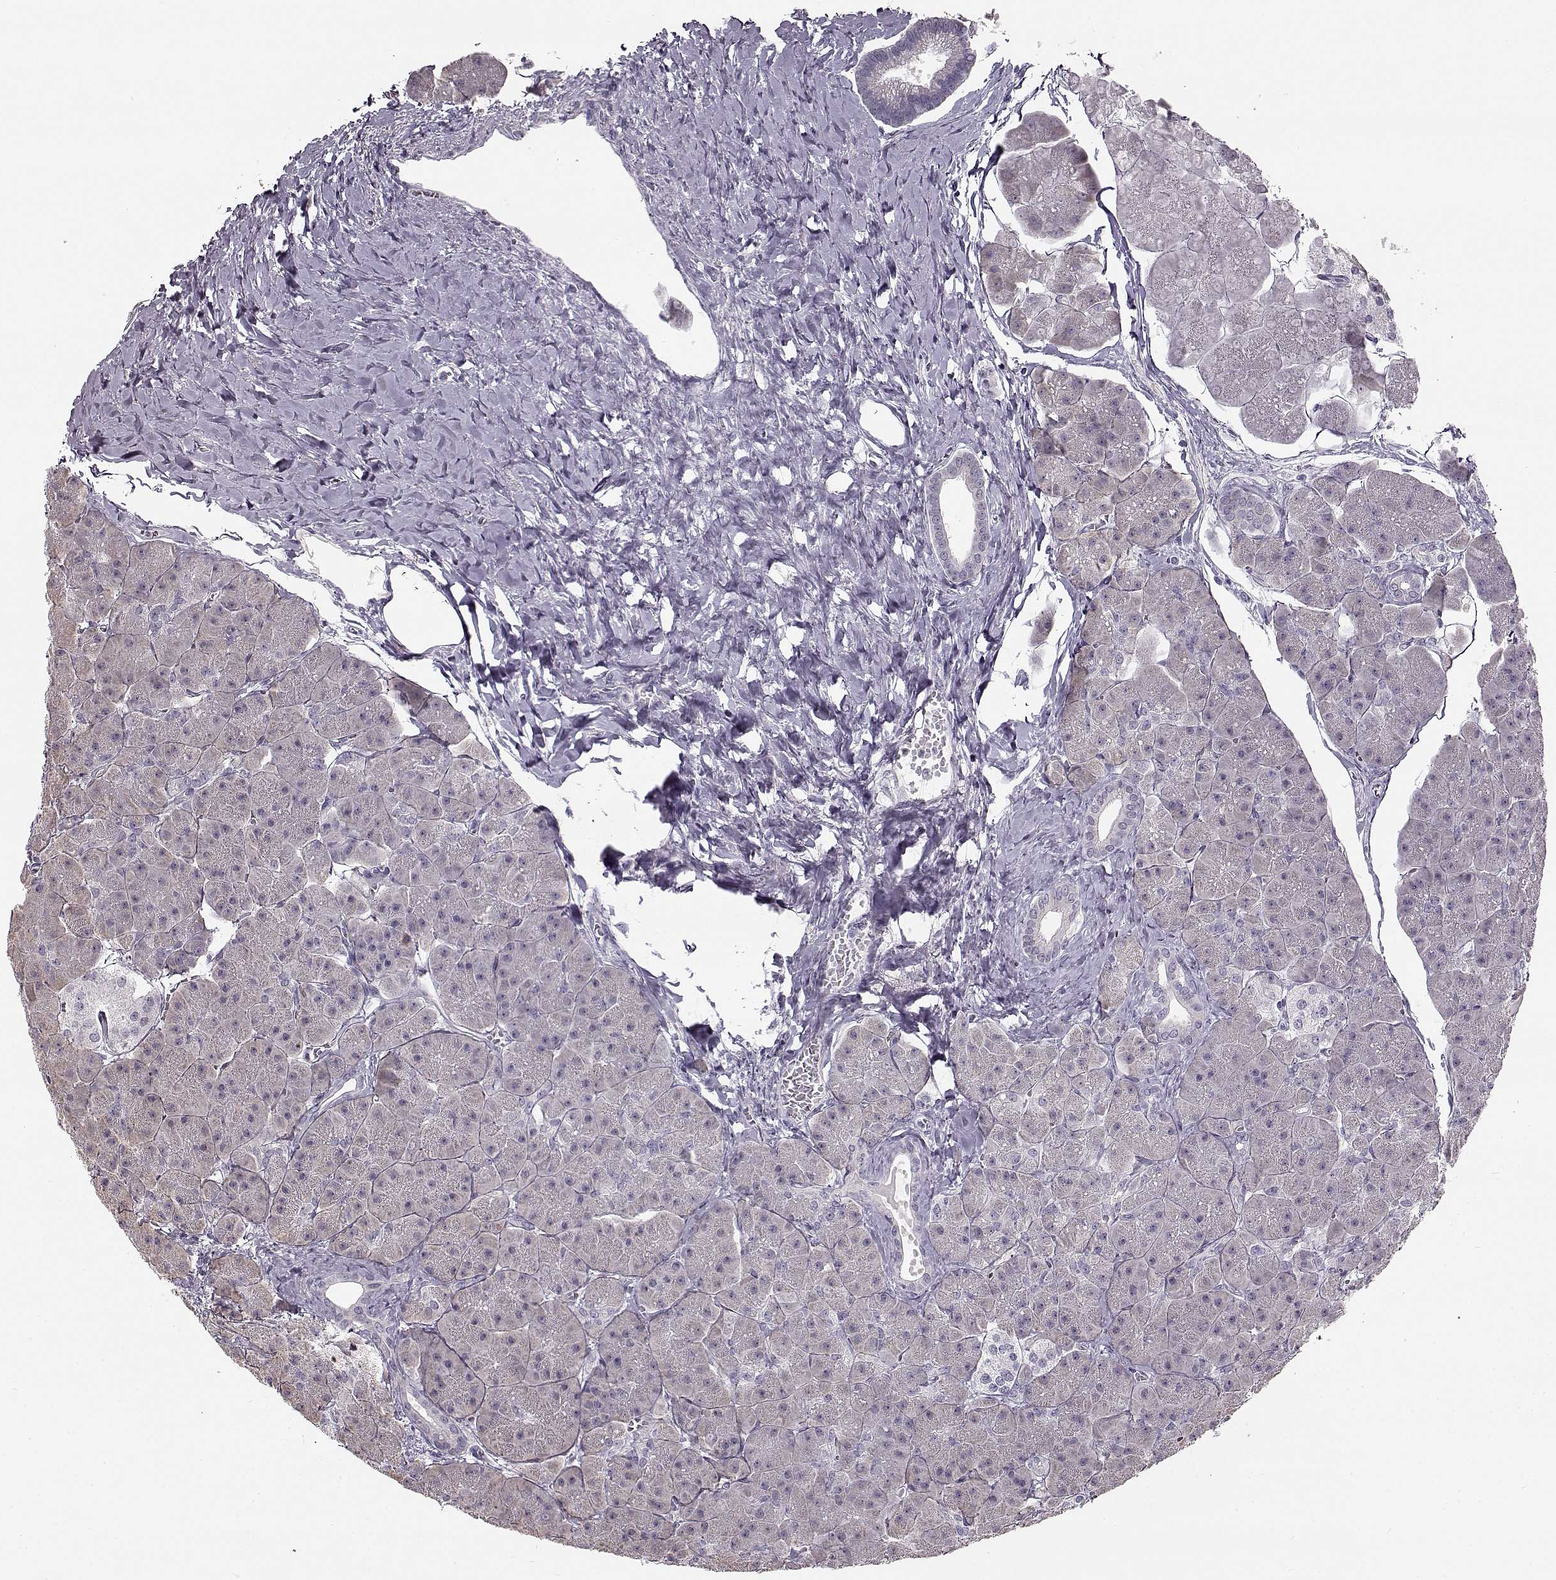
{"staining": {"intensity": "negative", "quantity": "none", "location": "none"}, "tissue": "pancreas", "cell_type": "Exocrine glandular cells", "image_type": "normal", "snomed": [{"axis": "morphology", "description": "Normal tissue, NOS"}, {"axis": "topography", "description": "Adipose tissue"}, {"axis": "topography", "description": "Pancreas"}, {"axis": "topography", "description": "Peripheral nerve tissue"}], "caption": "A high-resolution image shows immunohistochemistry staining of benign pancreas, which exhibits no significant positivity in exocrine glandular cells.", "gene": "MAP6D1", "patient": {"sex": "female", "age": 58}}